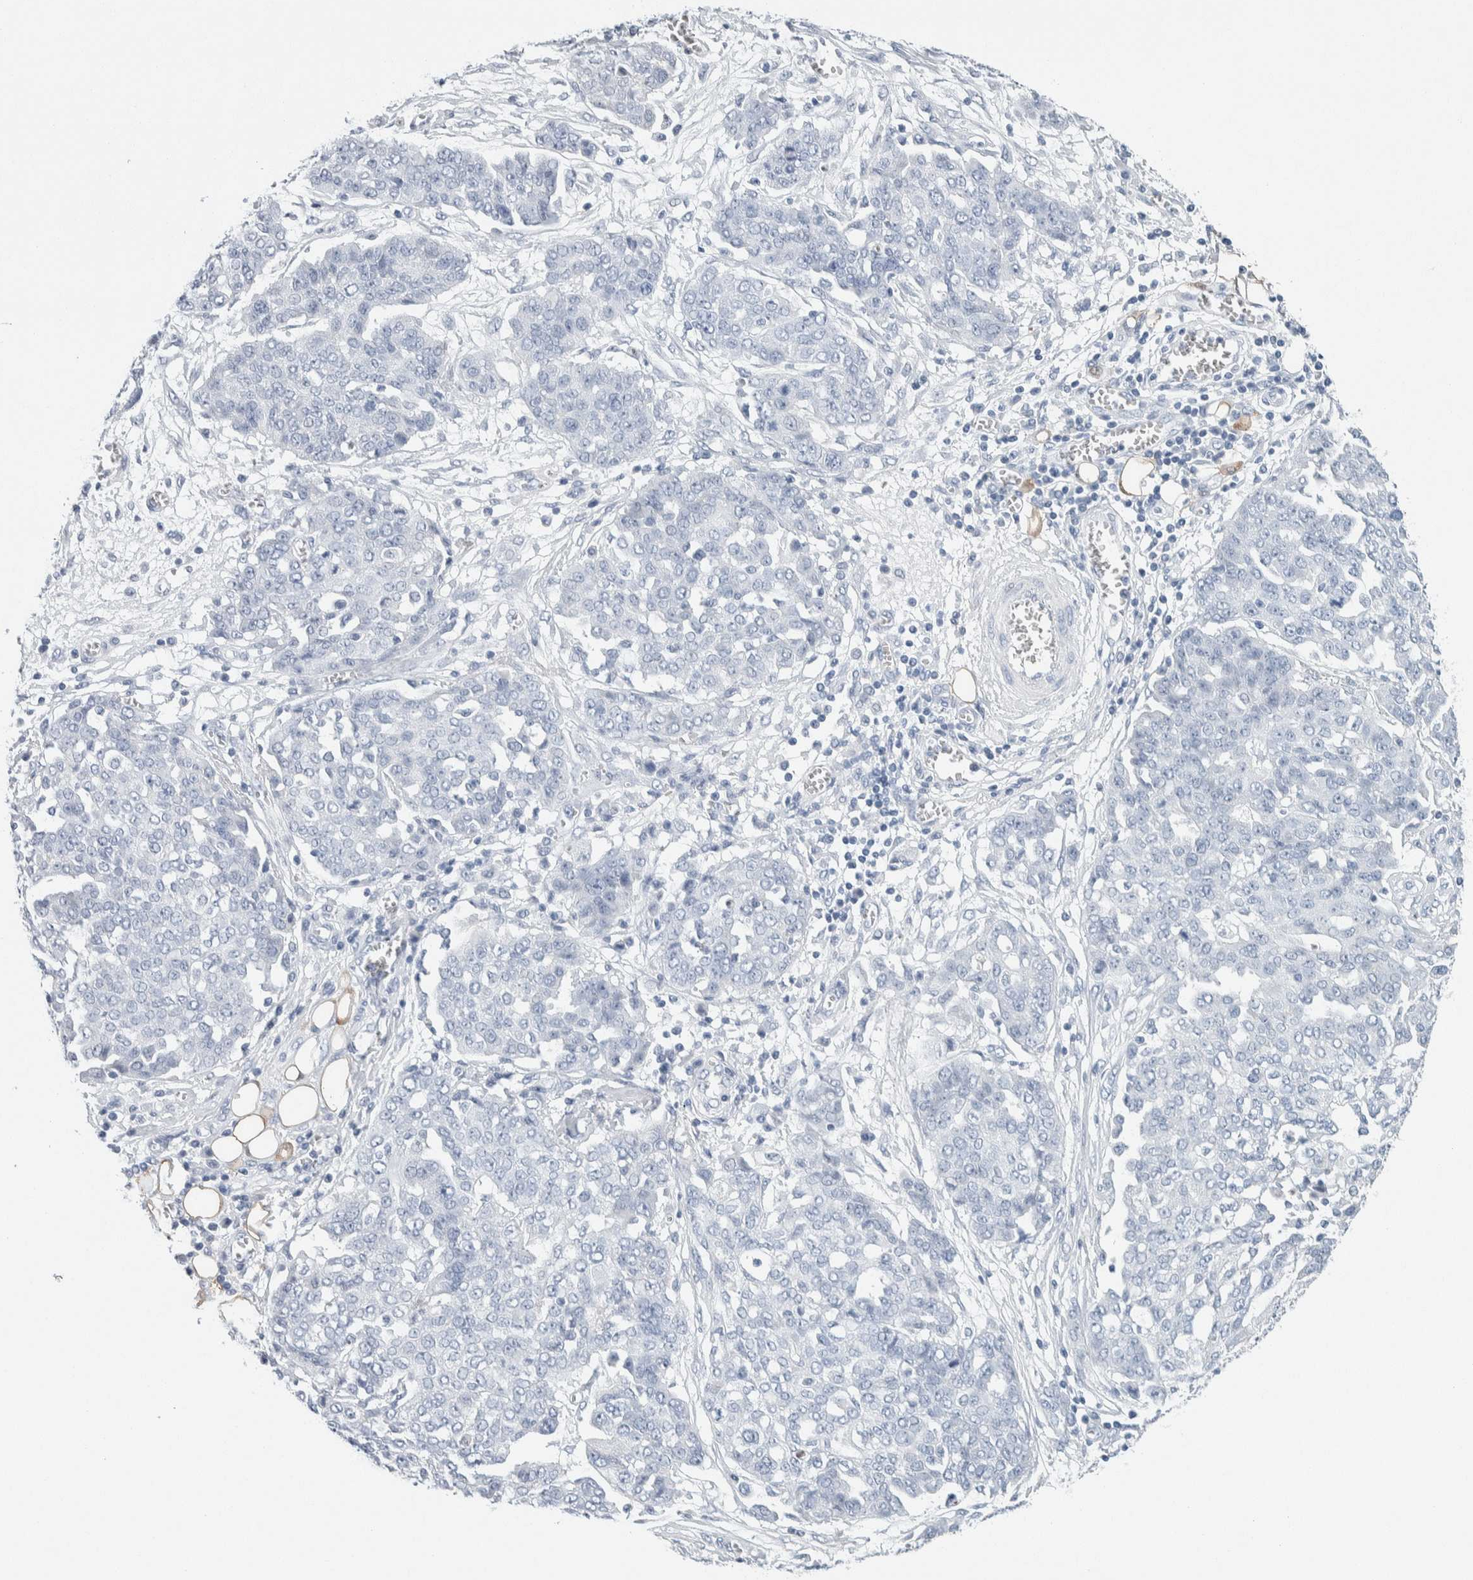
{"staining": {"intensity": "negative", "quantity": "none", "location": "none"}, "tissue": "ovarian cancer", "cell_type": "Tumor cells", "image_type": "cancer", "snomed": [{"axis": "morphology", "description": "Cystadenocarcinoma, serous, NOS"}, {"axis": "topography", "description": "Soft tissue"}, {"axis": "topography", "description": "Ovary"}], "caption": "Tumor cells show no significant protein positivity in ovarian serous cystadenocarcinoma.", "gene": "SCN2A", "patient": {"sex": "female", "age": 57}}